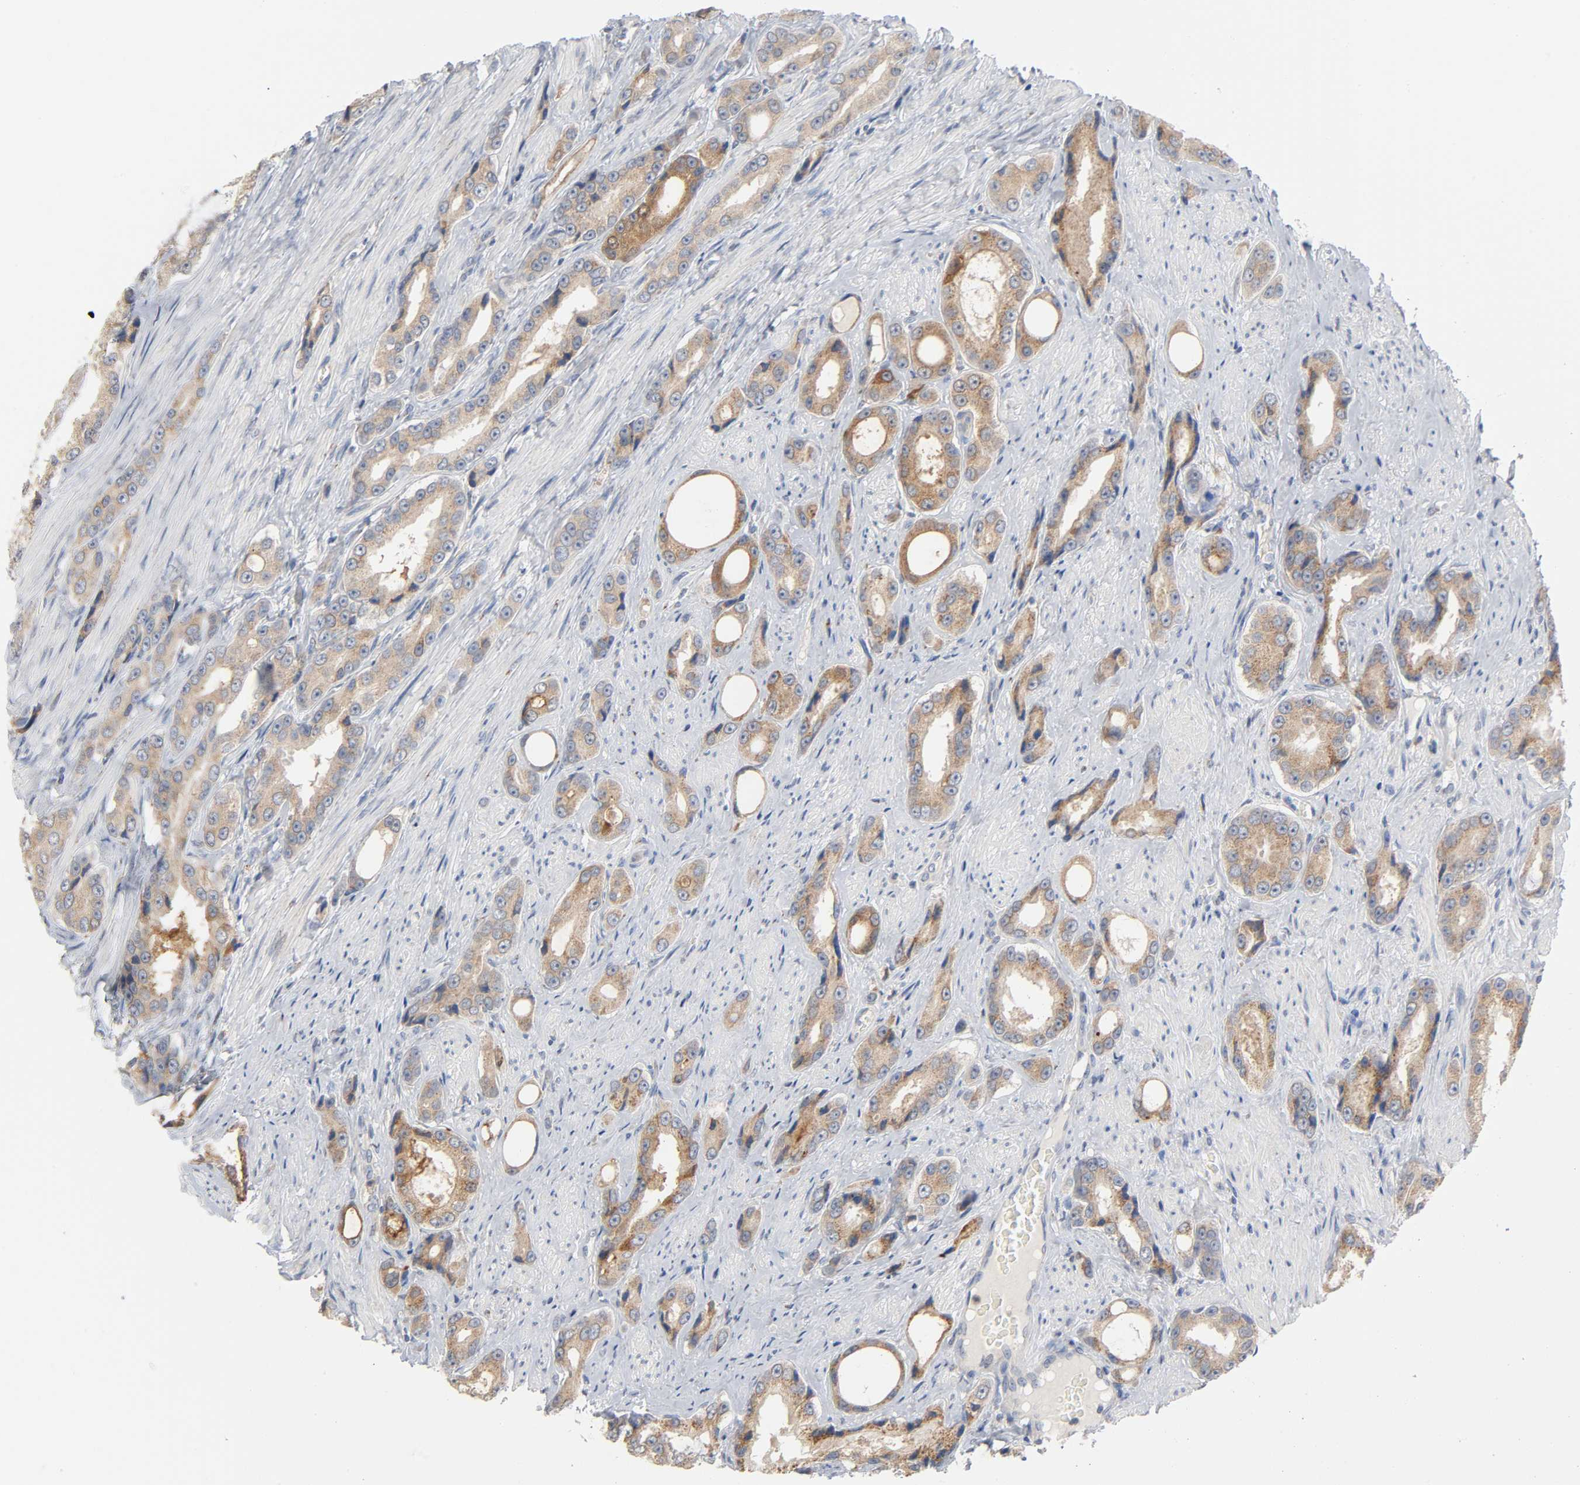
{"staining": {"intensity": "moderate", "quantity": ">75%", "location": "cytoplasmic/membranous"}, "tissue": "prostate cancer", "cell_type": "Tumor cells", "image_type": "cancer", "snomed": [{"axis": "morphology", "description": "Adenocarcinoma, Medium grade"}, {"axis": "topography", "description": "Prostate"}], "caption": "Prostate adenocarcinoma (medium-grade) stained for a protein demonstrates moderate cytoplasmic/membranous positivity in tumor cells. The staining is performed using DAB (3,3'-diaminobenzidine) brown chromogen to label protein expression. The nuclei are counter-stained blue using hematoxylin.", "gene": "AK7", "patient": {"sex": "male", "age": 60}}